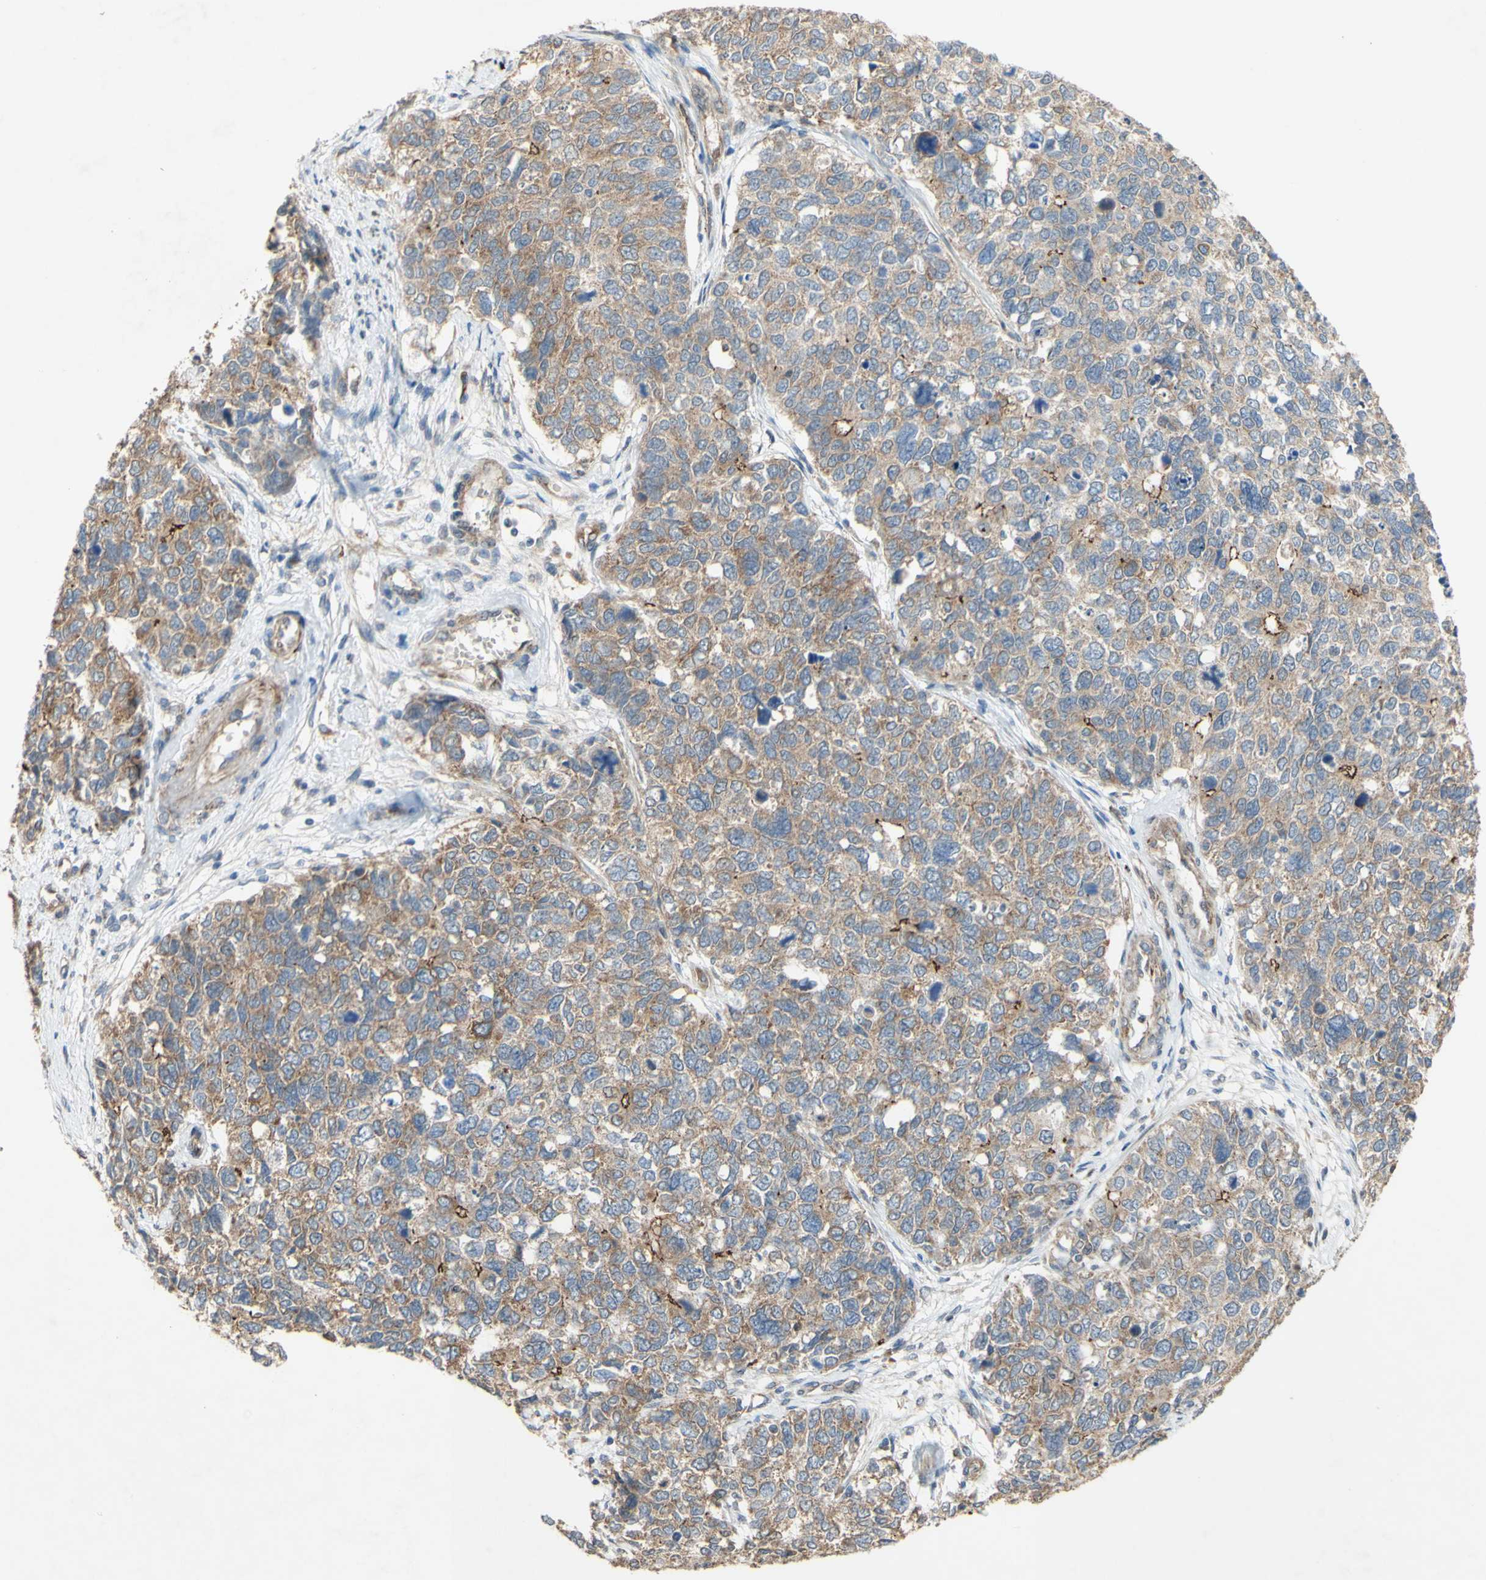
{"staining": {"intensity": "moderate", "quantity": ">75%", "location": "cytoplasmic/membranous"}, "tissue": "cervical cancer", "cell_type": "Tumor cells", "image_type": "cancer", "snomed": [{"axis": "morphology", "description": "Squamous cell carcinoma, NOS"}, {"axis": "topography", "description": "Cervix"}], "caption": "Human cervical cancer stained with a brown dye reveals moderate cytoplasmic/membranous positive expression in approximately >75% of tumor cells.", "gene": "PDGFB", "patient": {"sex": "female", "age": 63}}